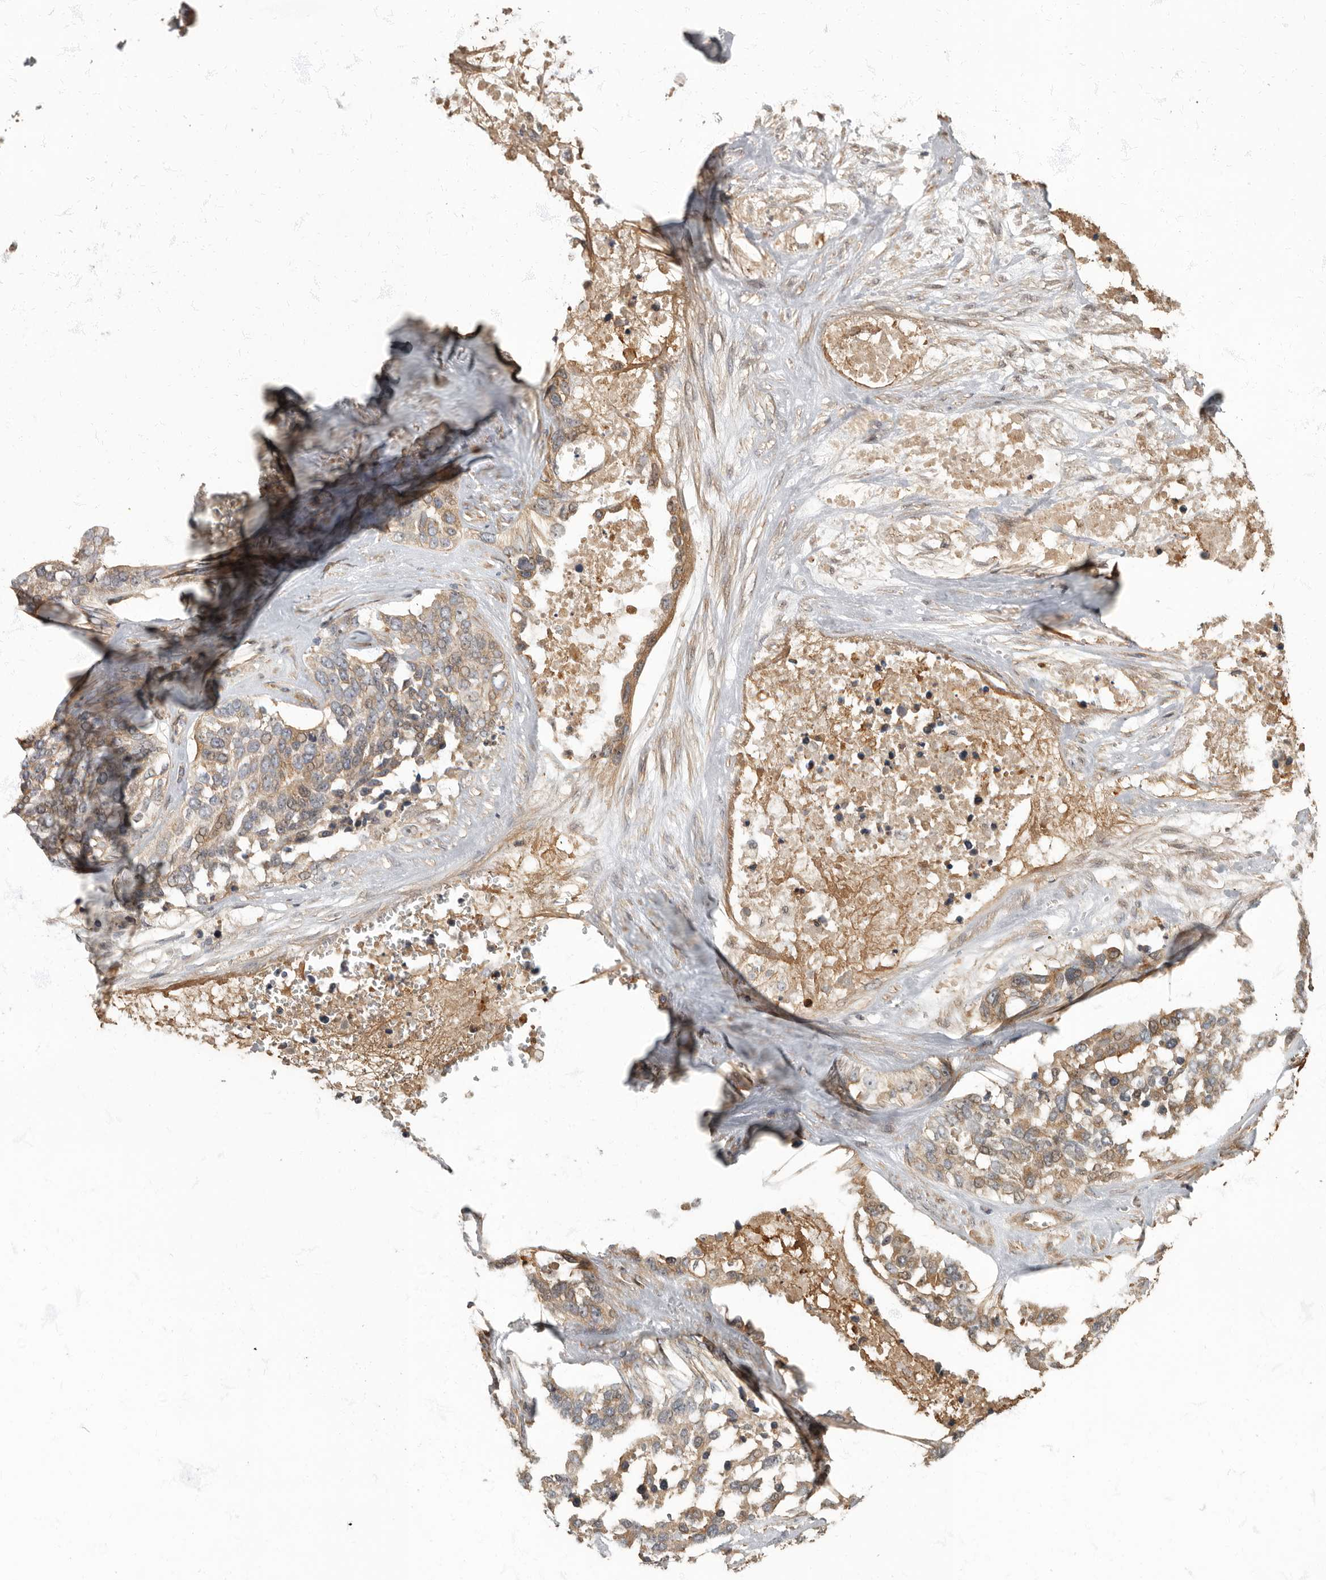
{"staining": {"intensity": "weak", "quantity": ">75%", "location": "cytoplasmic/membranous"}, "tissue": "ovarian cancer", "cell_type": "Tumor cells", "image_type": "cancer", "snomed": [{"axis": "morphology", "description": "Cystadenocarcinoma, serous, NOS"}, {"axis": "topography", "description": "Ovary"}], "caption": "Immunohistochemical staining of ovarian cancer (serous cystadenocarcinoma) exhibits low levels of weak cytoplasmic/membranous protein expression in about >75% of tumor cells.", "gene": "DAAM1", "patient": {"sex": "female", "age": 44}}